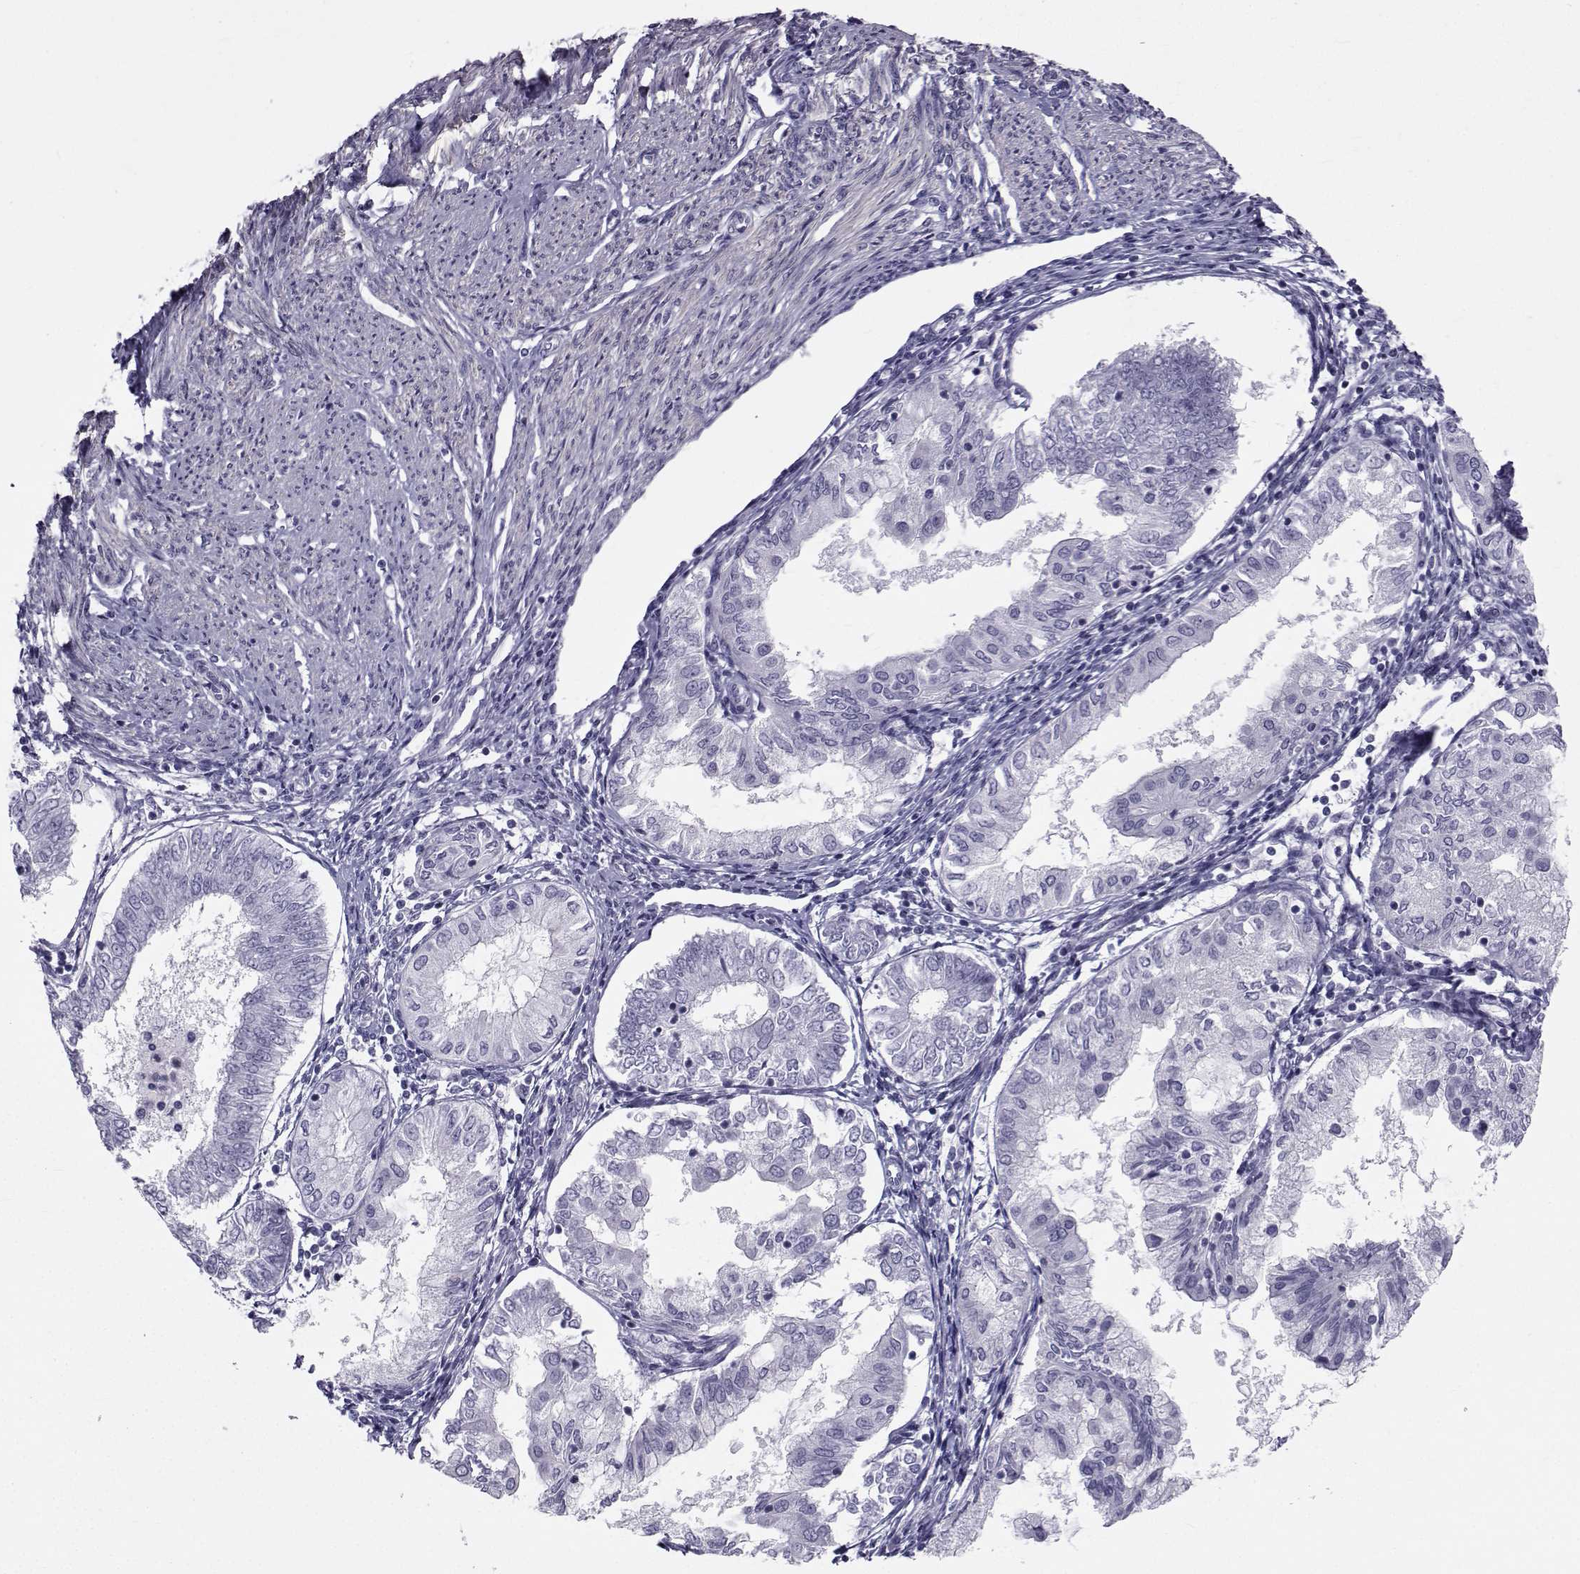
{"staining": {"intensity": "negative", "quantity": "none", "location": "none"}, "tissue": "endometrial cancer", "cell_type": "Tumor cells", "image_type": "cancer", "snomed": [{"axis": "morphology", "description": "Adenocarcinoma, NOS"}, {"axis": "topography", "description": "Endometrium"}], "caption": "There is no significant positivity in tumor cells of endometrial cancer (adenocarcinoma). (Immunohistochemistry (ihc), brightfield microscopy, high magnification).", "gene": "SPANXD", "patient": {"sex": "female", "age": 68}}